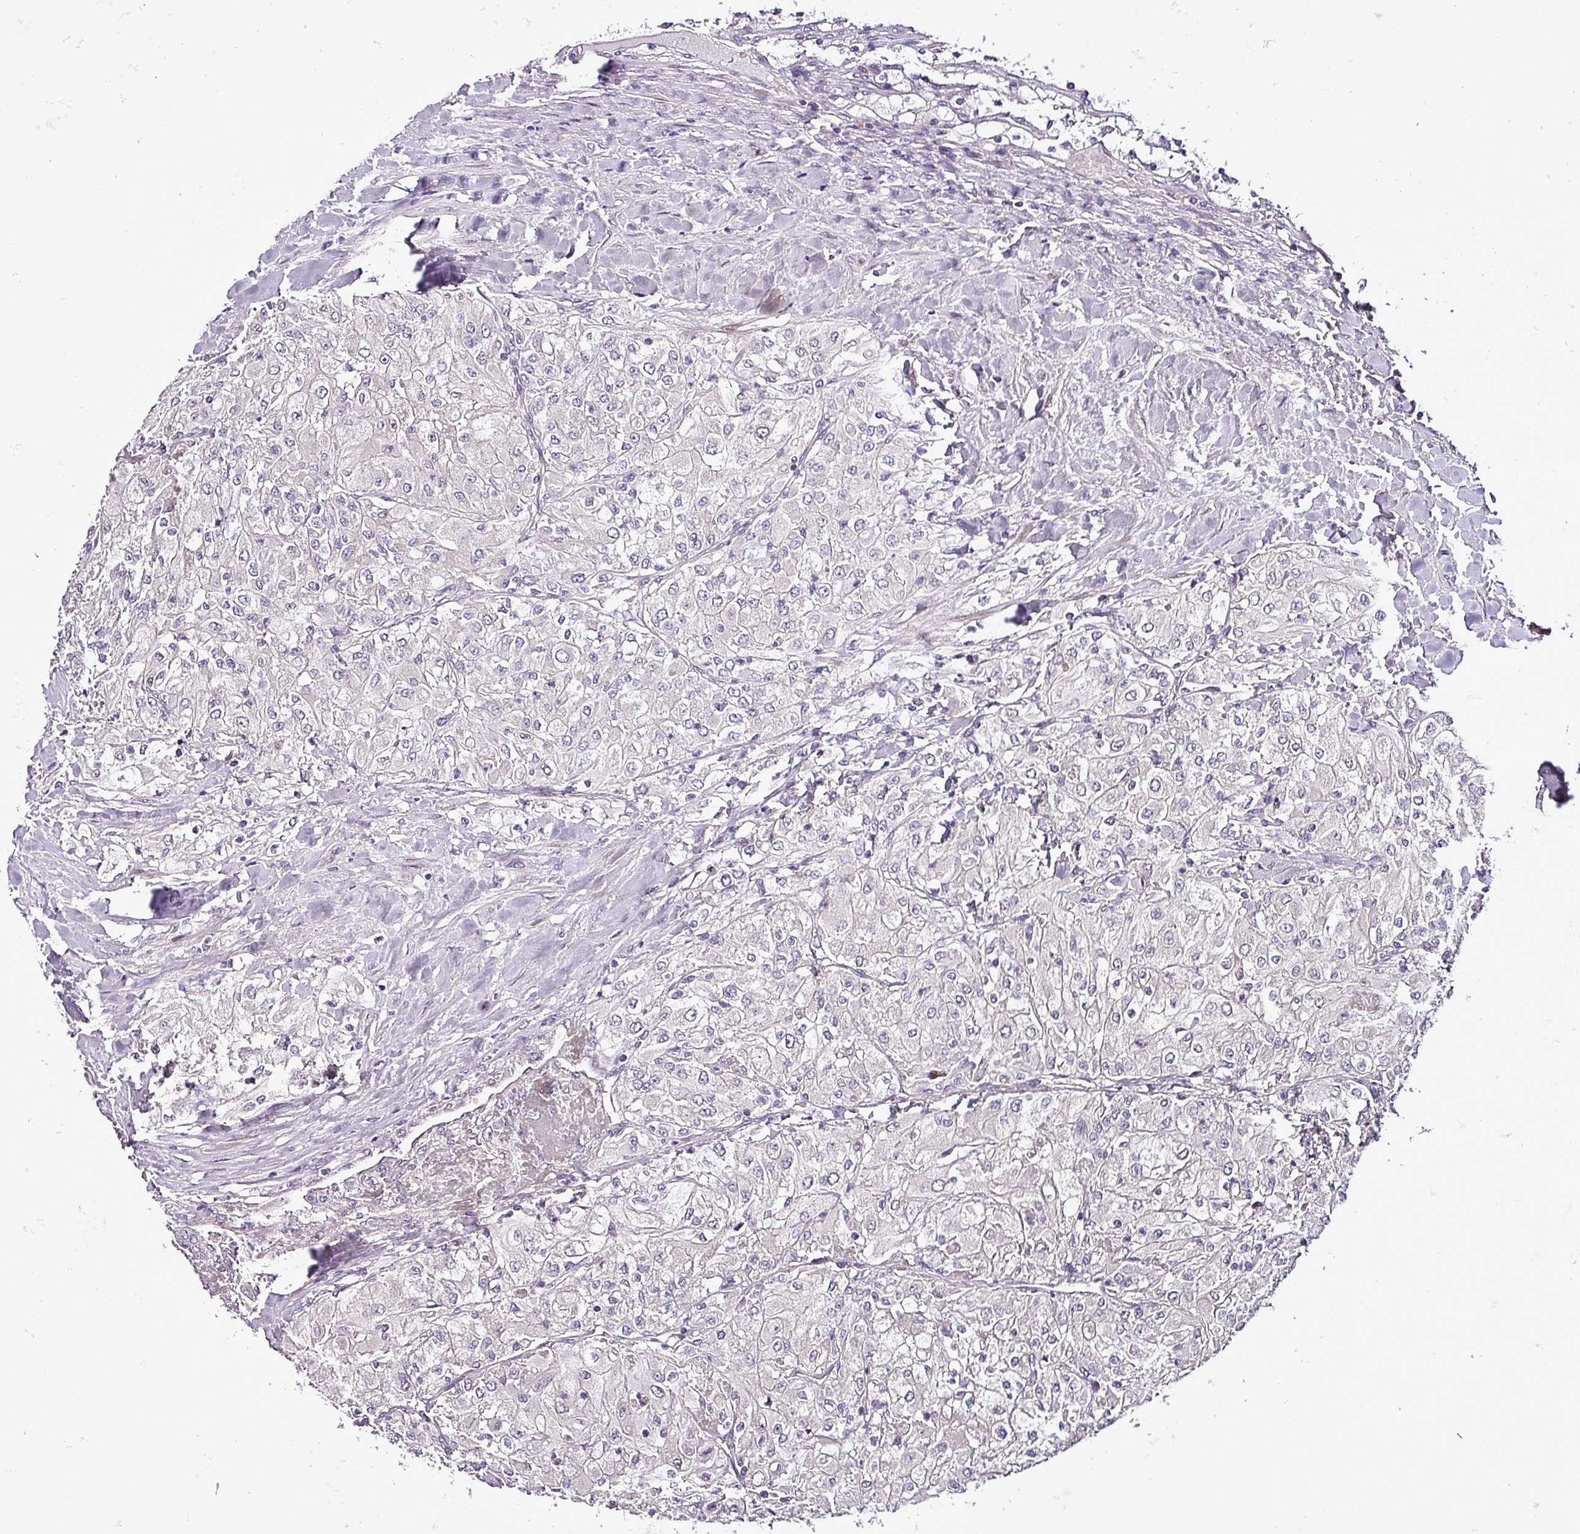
{"staining": {"intensity": "negative", "quantity": "none", "location": "none"}, "tissue": "renal cancer", "cell_type": "Tumor cells", "image_type": "cancer", "snomed": [{"axis": "morphology", "description": "Adenocarcinoma, NOS"}, {"axis": "topography", "description": "Kidney"}], "caption": "DAB immunohistochemical staining of human adenocarcinoma (renal) displays no significant positivity in tumor cells.", "gene": "GRAPL", "patient": {"sex": "male", "age": 80}}